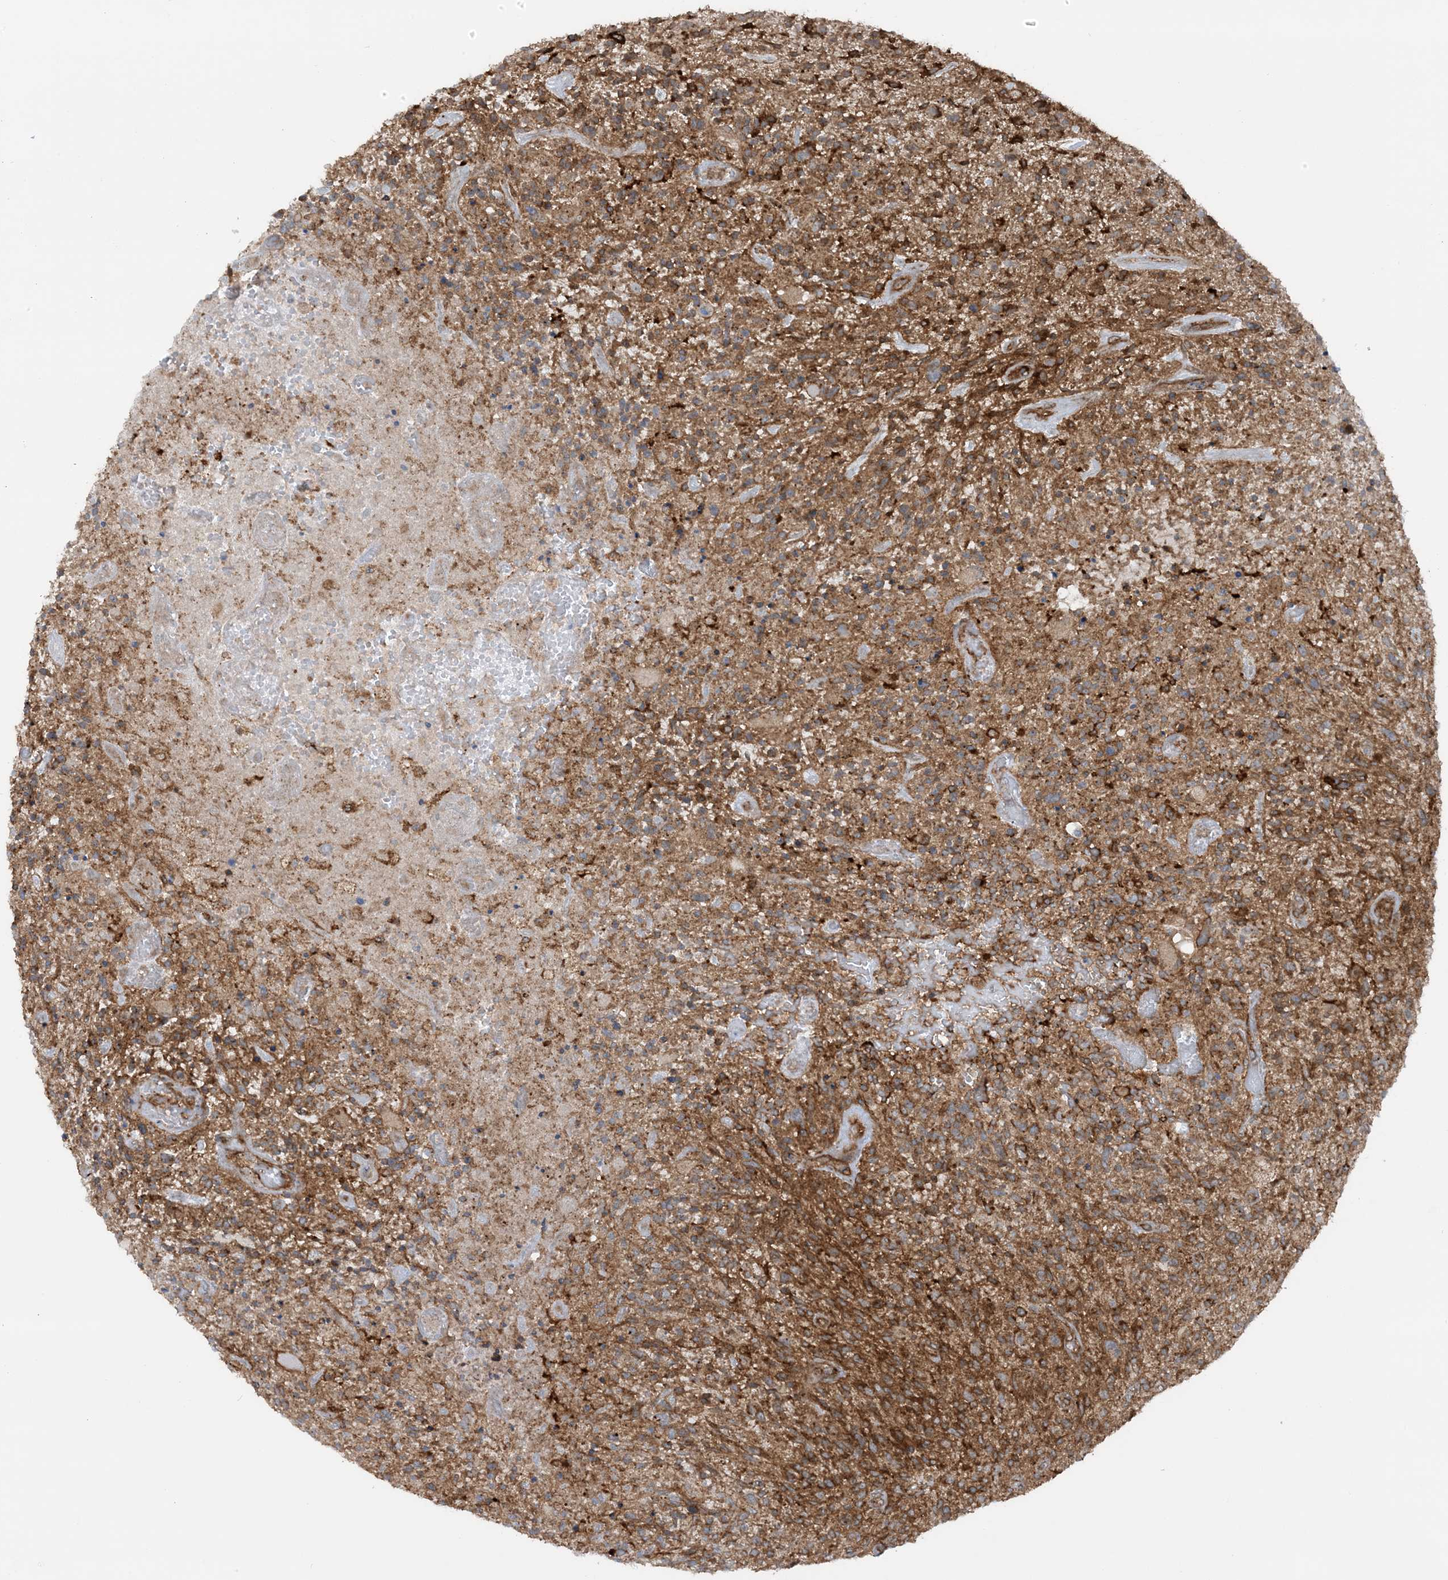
{"staining": {"intensity": "strong", "quantity": ">75%", "location": "cytoplasmic/membranous"}, "tissue": "glioma", "cell_type": "Tumor cells", "image_type": "cancer", "snomed": [{"axis": "morphology", "description": "Glioma, malignant, High grade"}, {"axis": "topography", "description": "Brain"}], "caption": "DAB (3,3'-diaminobenzidine) immunohistochemical staining of human glioma displays strong cytoplasmic/membranous protein expression in about >75% of tumor cells.", "gene": "STAM2", "patient": {"sex": "male", "age": 47}}